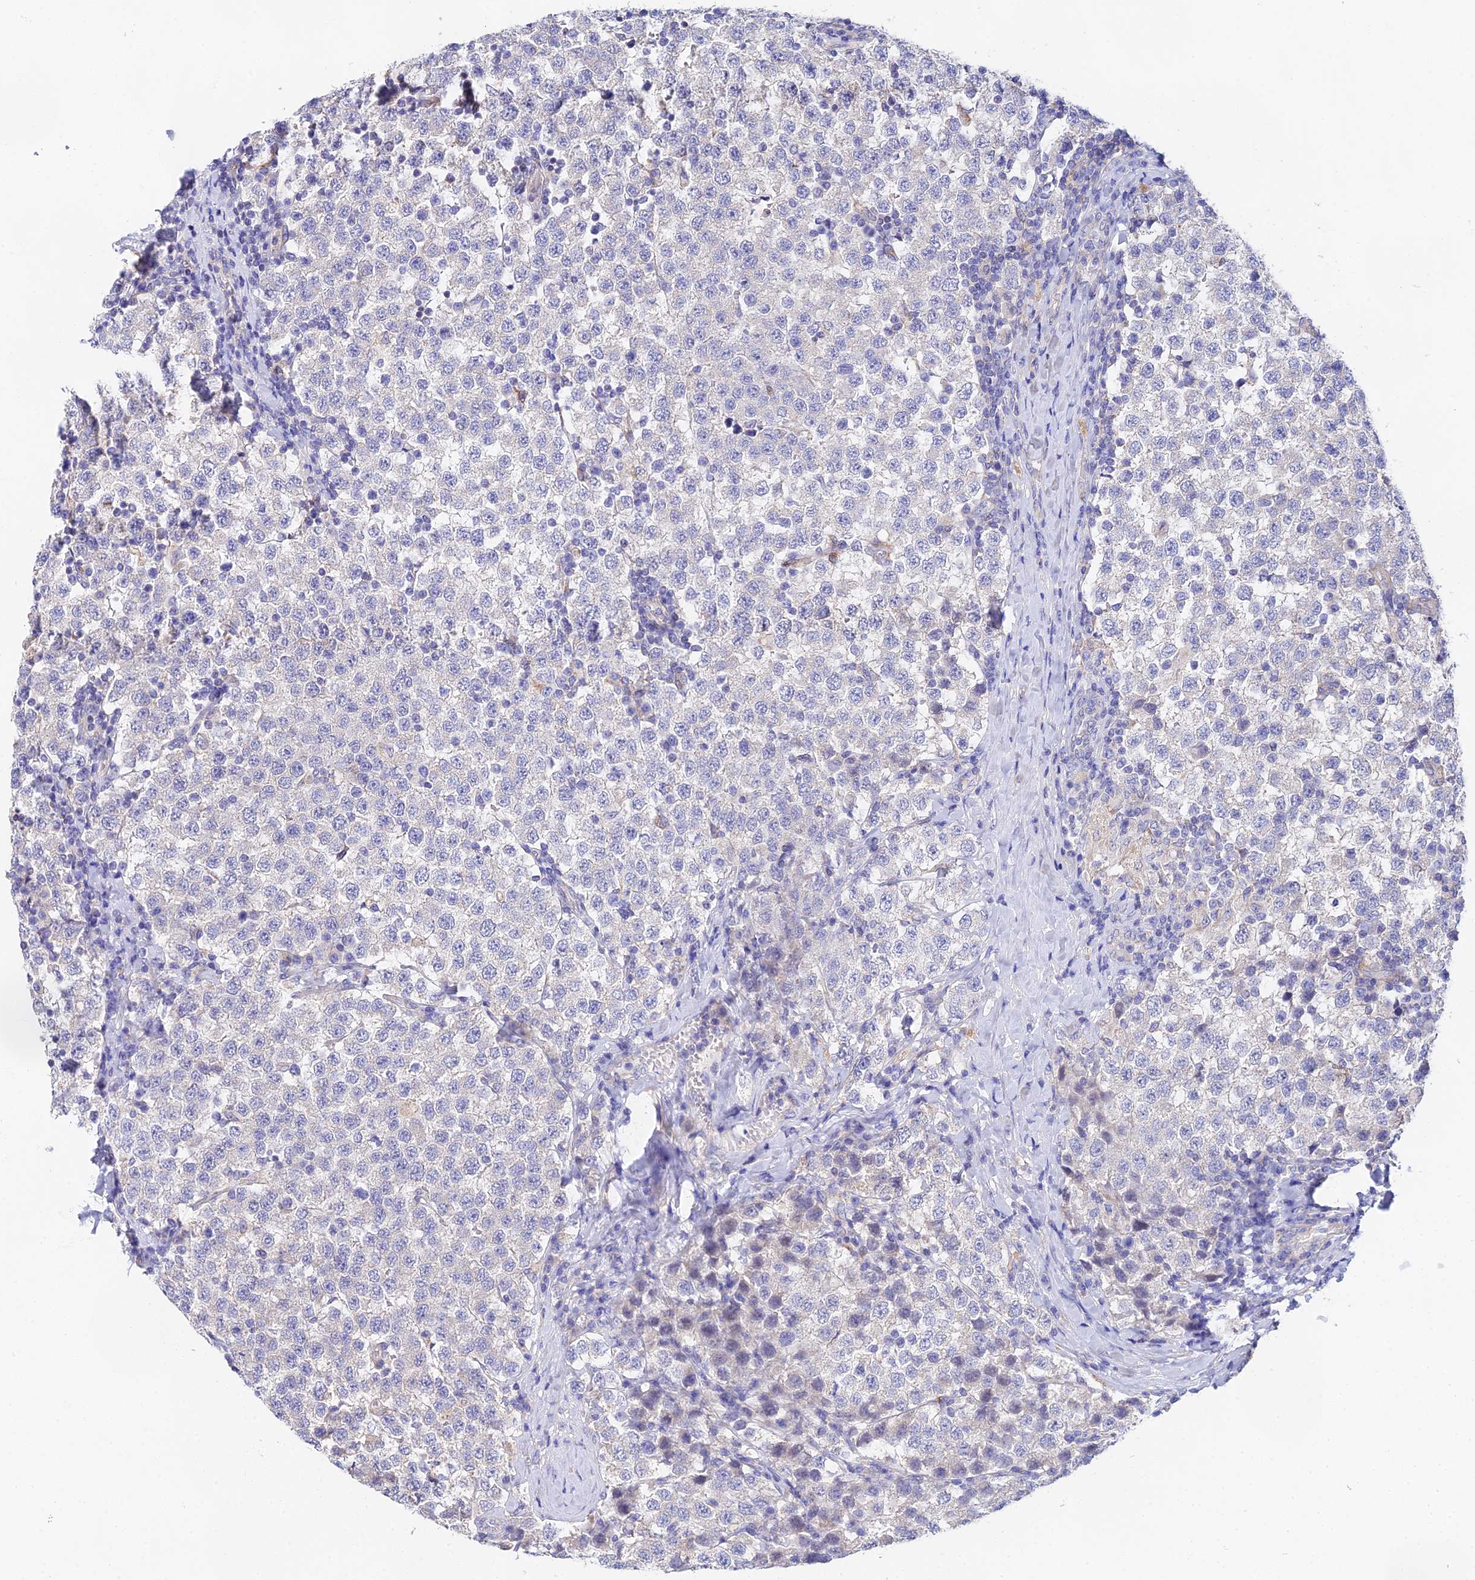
{"staining": {"intensity": "negative", "quantity": "none", "location": "none"}, "tissue": "testis cancer", "cell_type": "Tumor cells", "image_type": "cancer", "snomed": [{"axis": "morphology", "description": "Seminoma, NOS"}, {"axis": "topography", "description": "Testis"}], "caption": "Immunohistochemistry image of testis seminoma stained for a protein (brown), which demonstrates no positivity in tumor cells.", "gene": "PPP2R2C", "patient": {"sex": "male", "age": 34}}